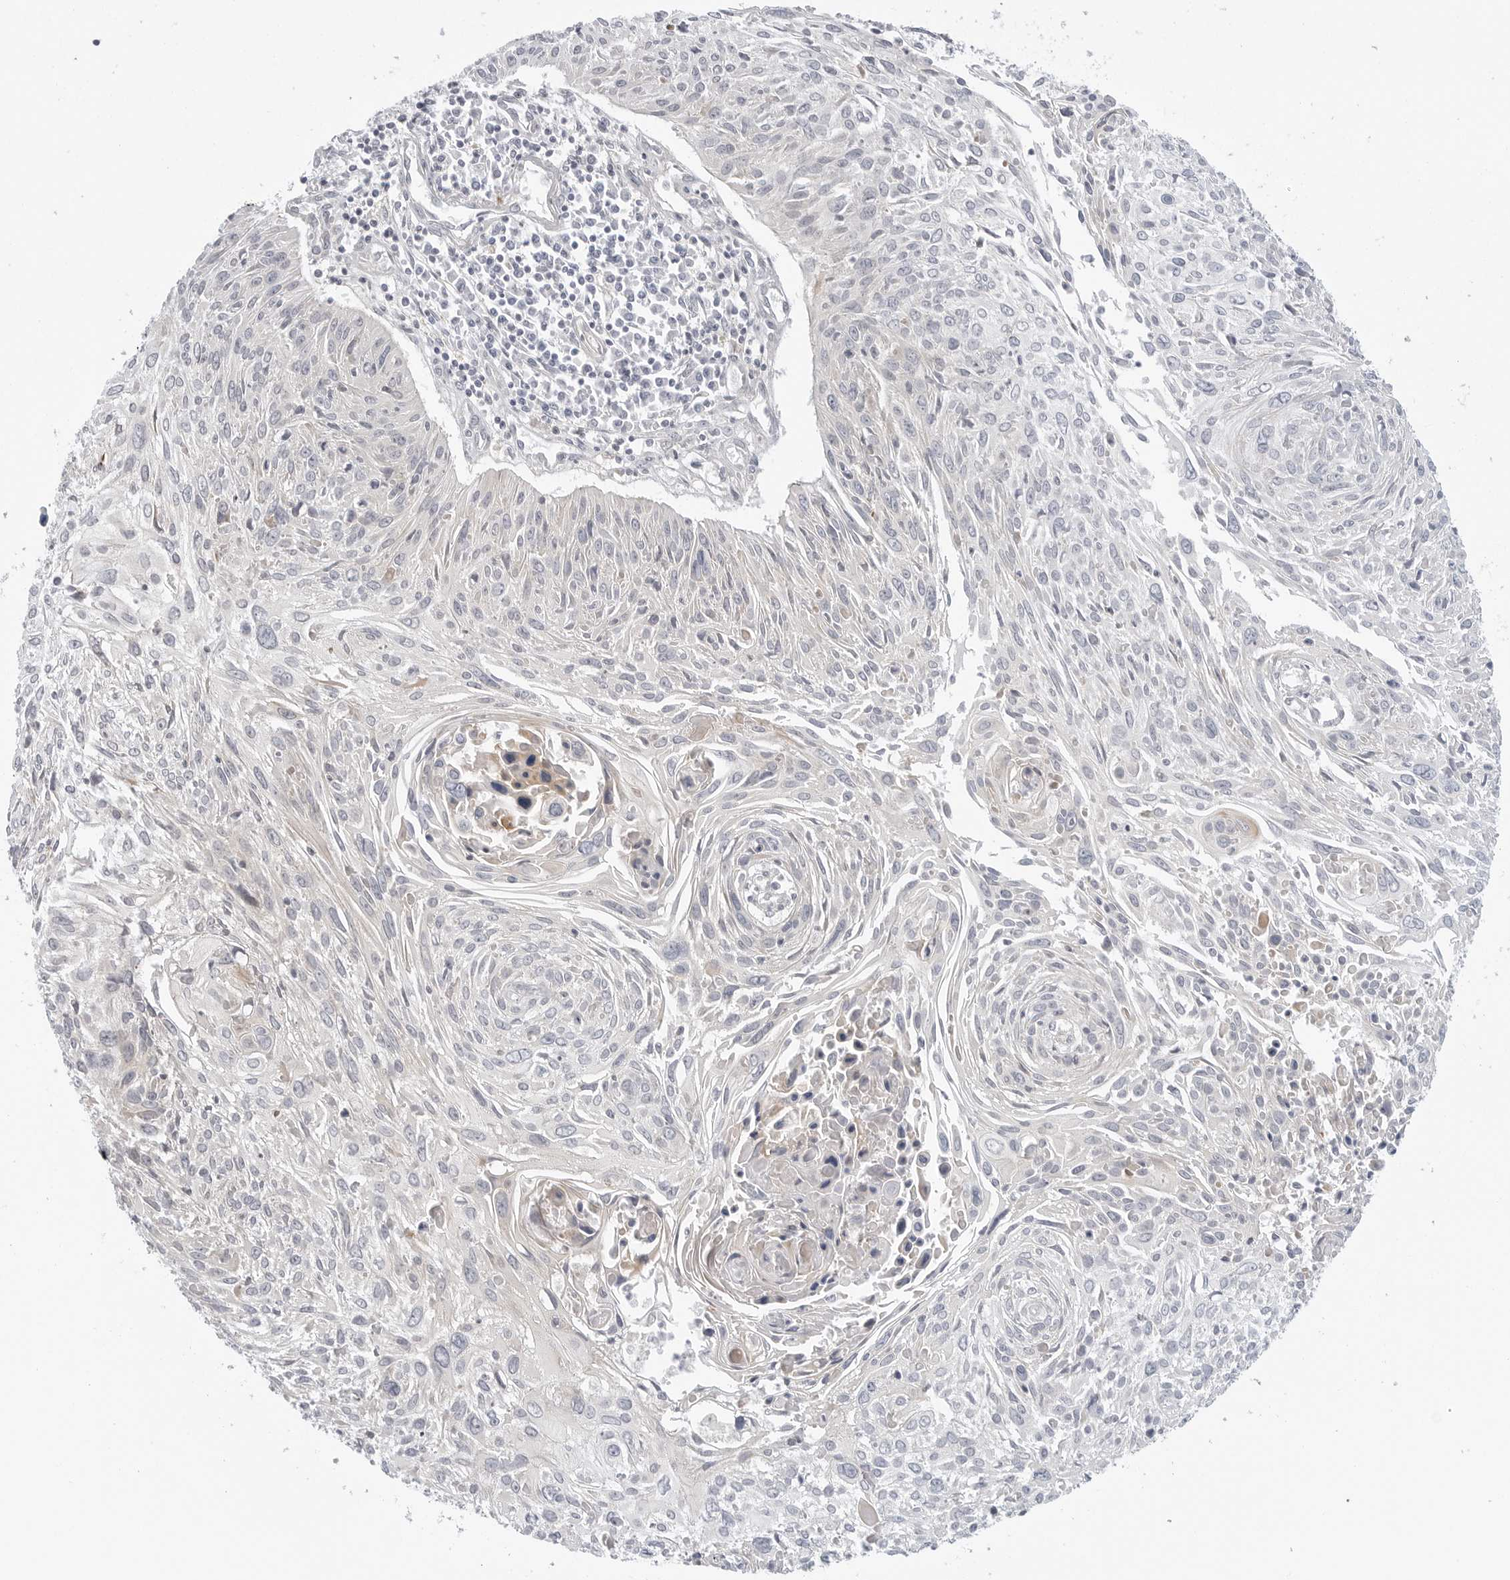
{"staining": {"intensity": "negative", "quantity": "none", "location": "none"}, "tissue": "cervical cancer", "cell_type": "Tumor cells", "image_type": "cancer", "snomed": [{"axis": "morphology", "description": "Squamous cell carcinoma, NOS"}, {"axis": "topography", "description": "Cervix"}], "caption": "Human cervical squamous cell carcinoma stained for a protein using immunohistochemistry displays no expression in tumor cells.", "gene": "STXBP3", "patient": {"sex": "female", "age": 51}}